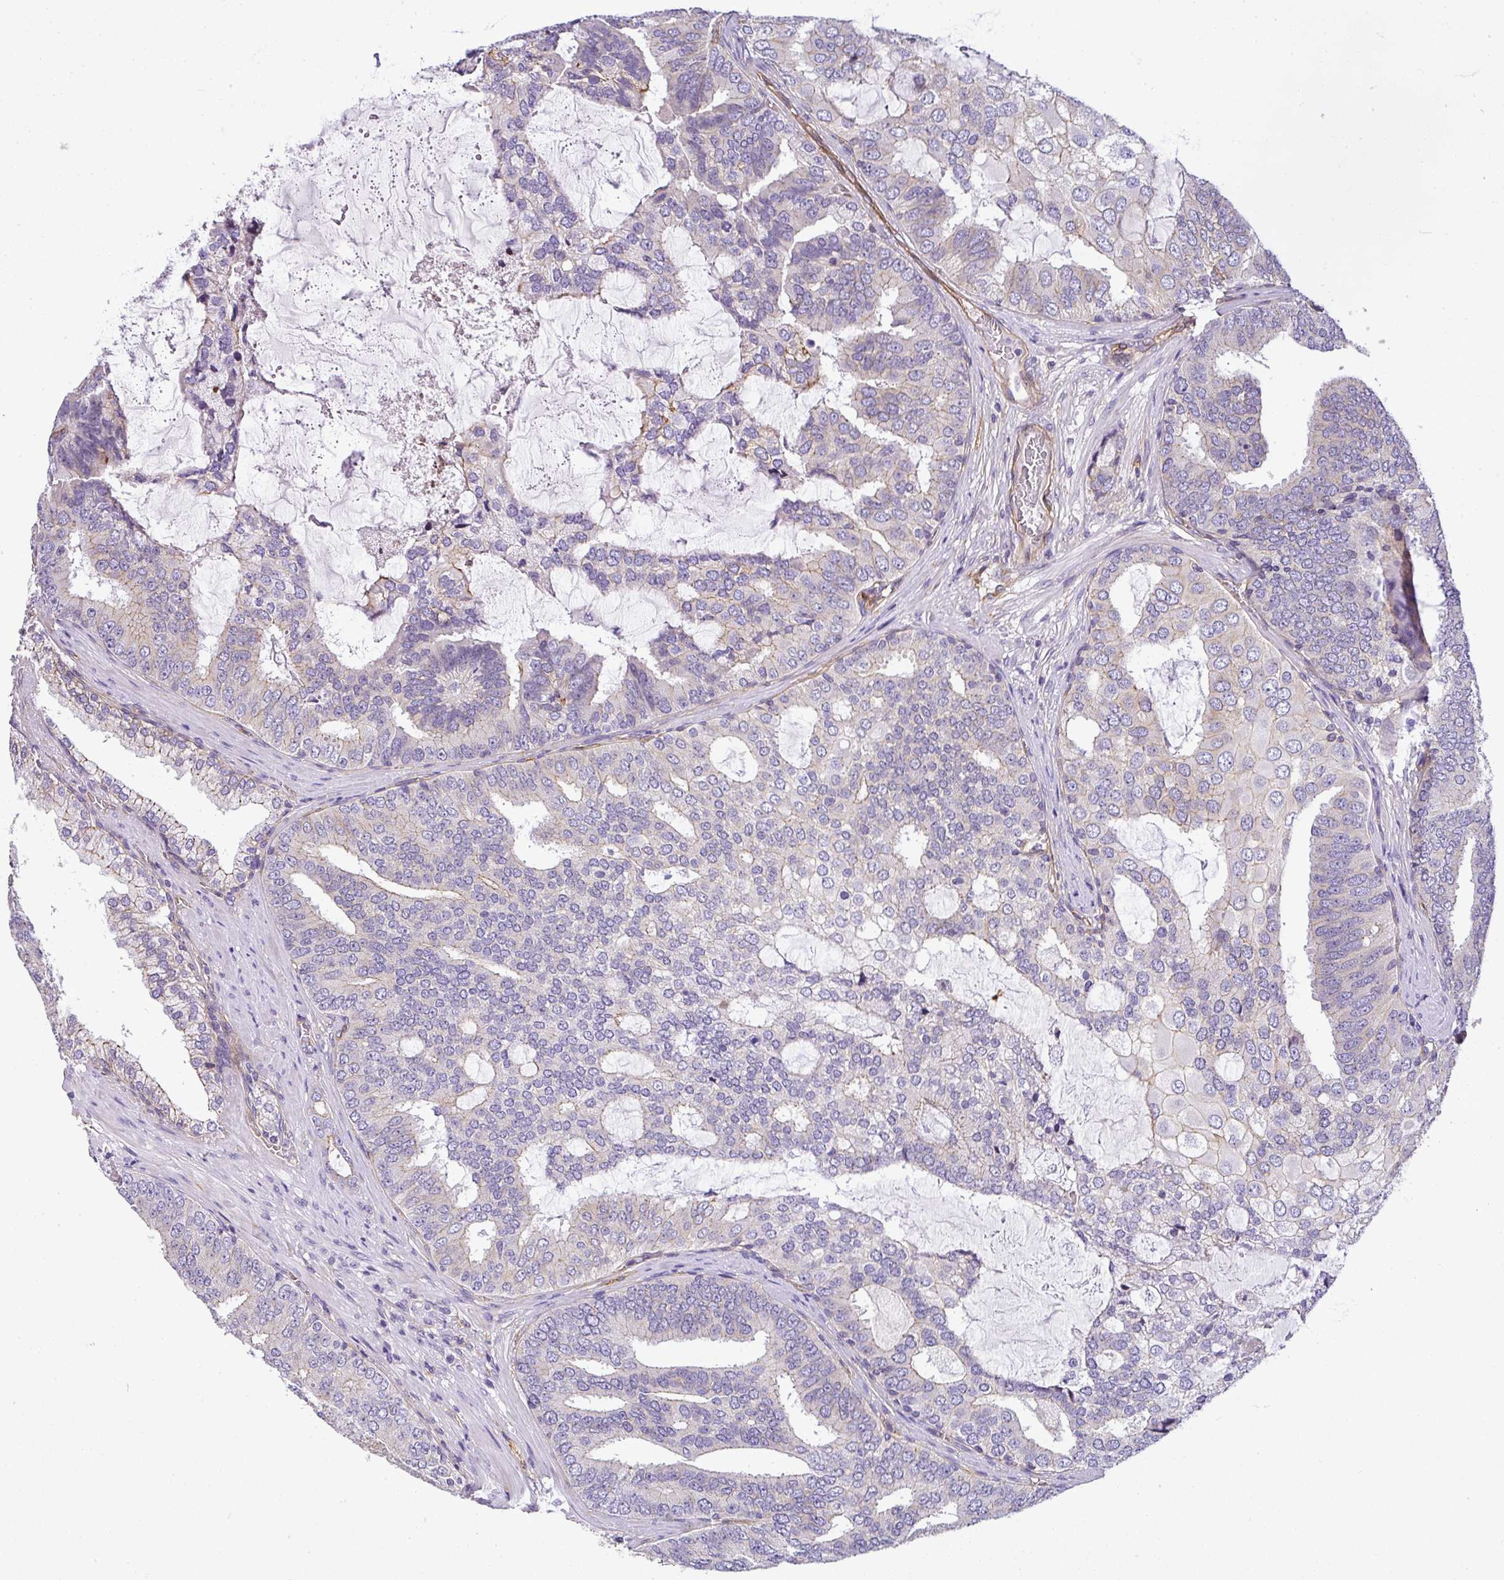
{"staining": {"intensity": "negative", "quantity": "none", "location": "none"}, "tissue": "prostate cancer", "cell_type": "Tumor cells", "image_type": "cancer", "snomed": [{"axis": "morphology", "description": "Adenocarcinoma, High grade"}, {"axis": "topography", "description": "Prostate"}], "caption": "There is no significant staining in tumor cells of prostate adenocarcinoma (high-grade).", "gene": "OR11H4", "patient": {"sex": "male", "age": 55}}